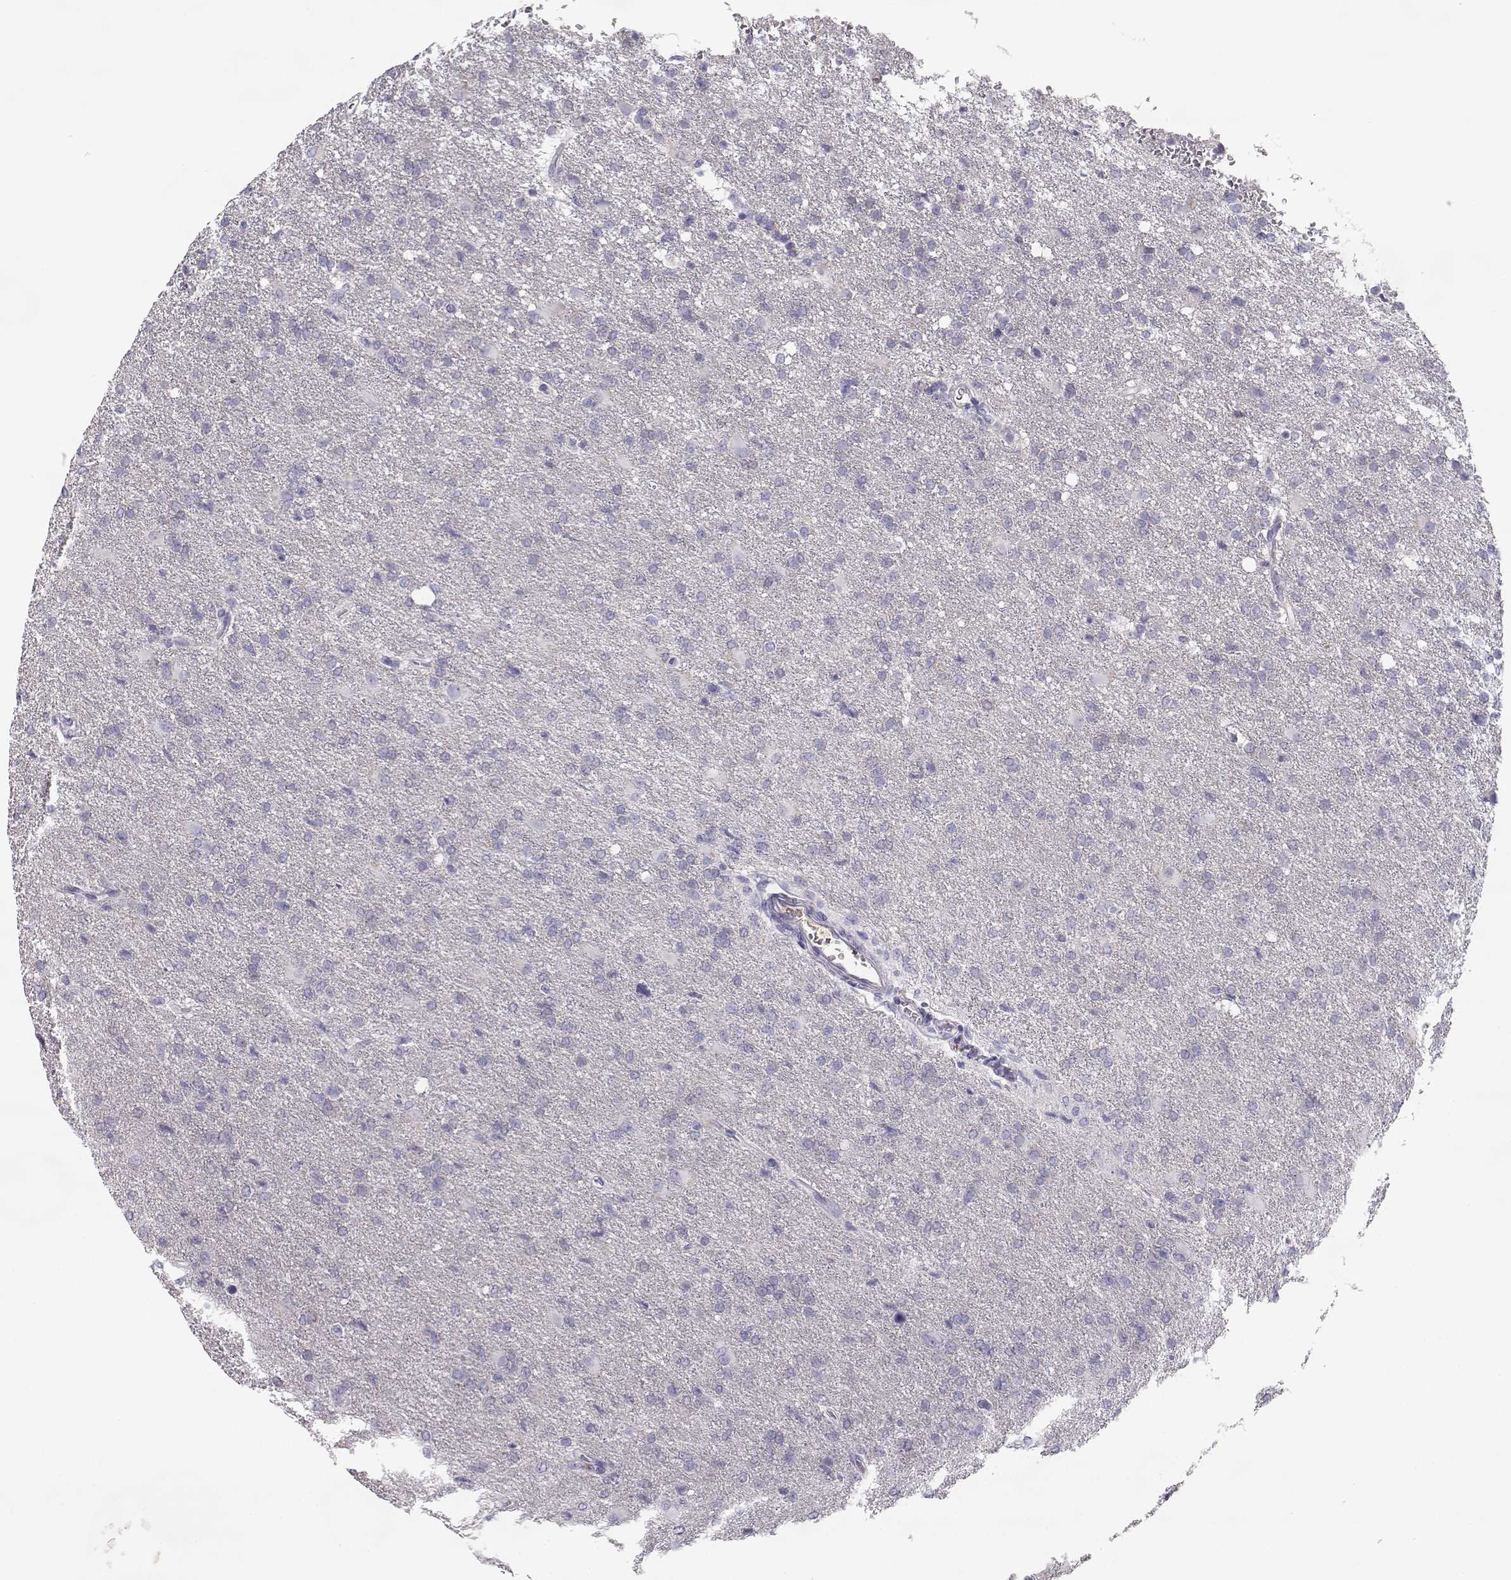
{"staining": {"intensity": "negative", "quantity": "none", "location": "none"}, "tissue": "glioma", "cell_type": "Tumor cells", "image_type": "cancer", "snomed": [{"axis": "morphology", "description": "Glioma, malignant, High grade"}, {"axis": "topography", "description": "Brain"}], "caption": "Protein analysis of malignant glioma (high-grade) exhibits no significant expression in tumor cells.", "gene": "SLCO6A1", "patient": {"sex": "male", "age": 68}}